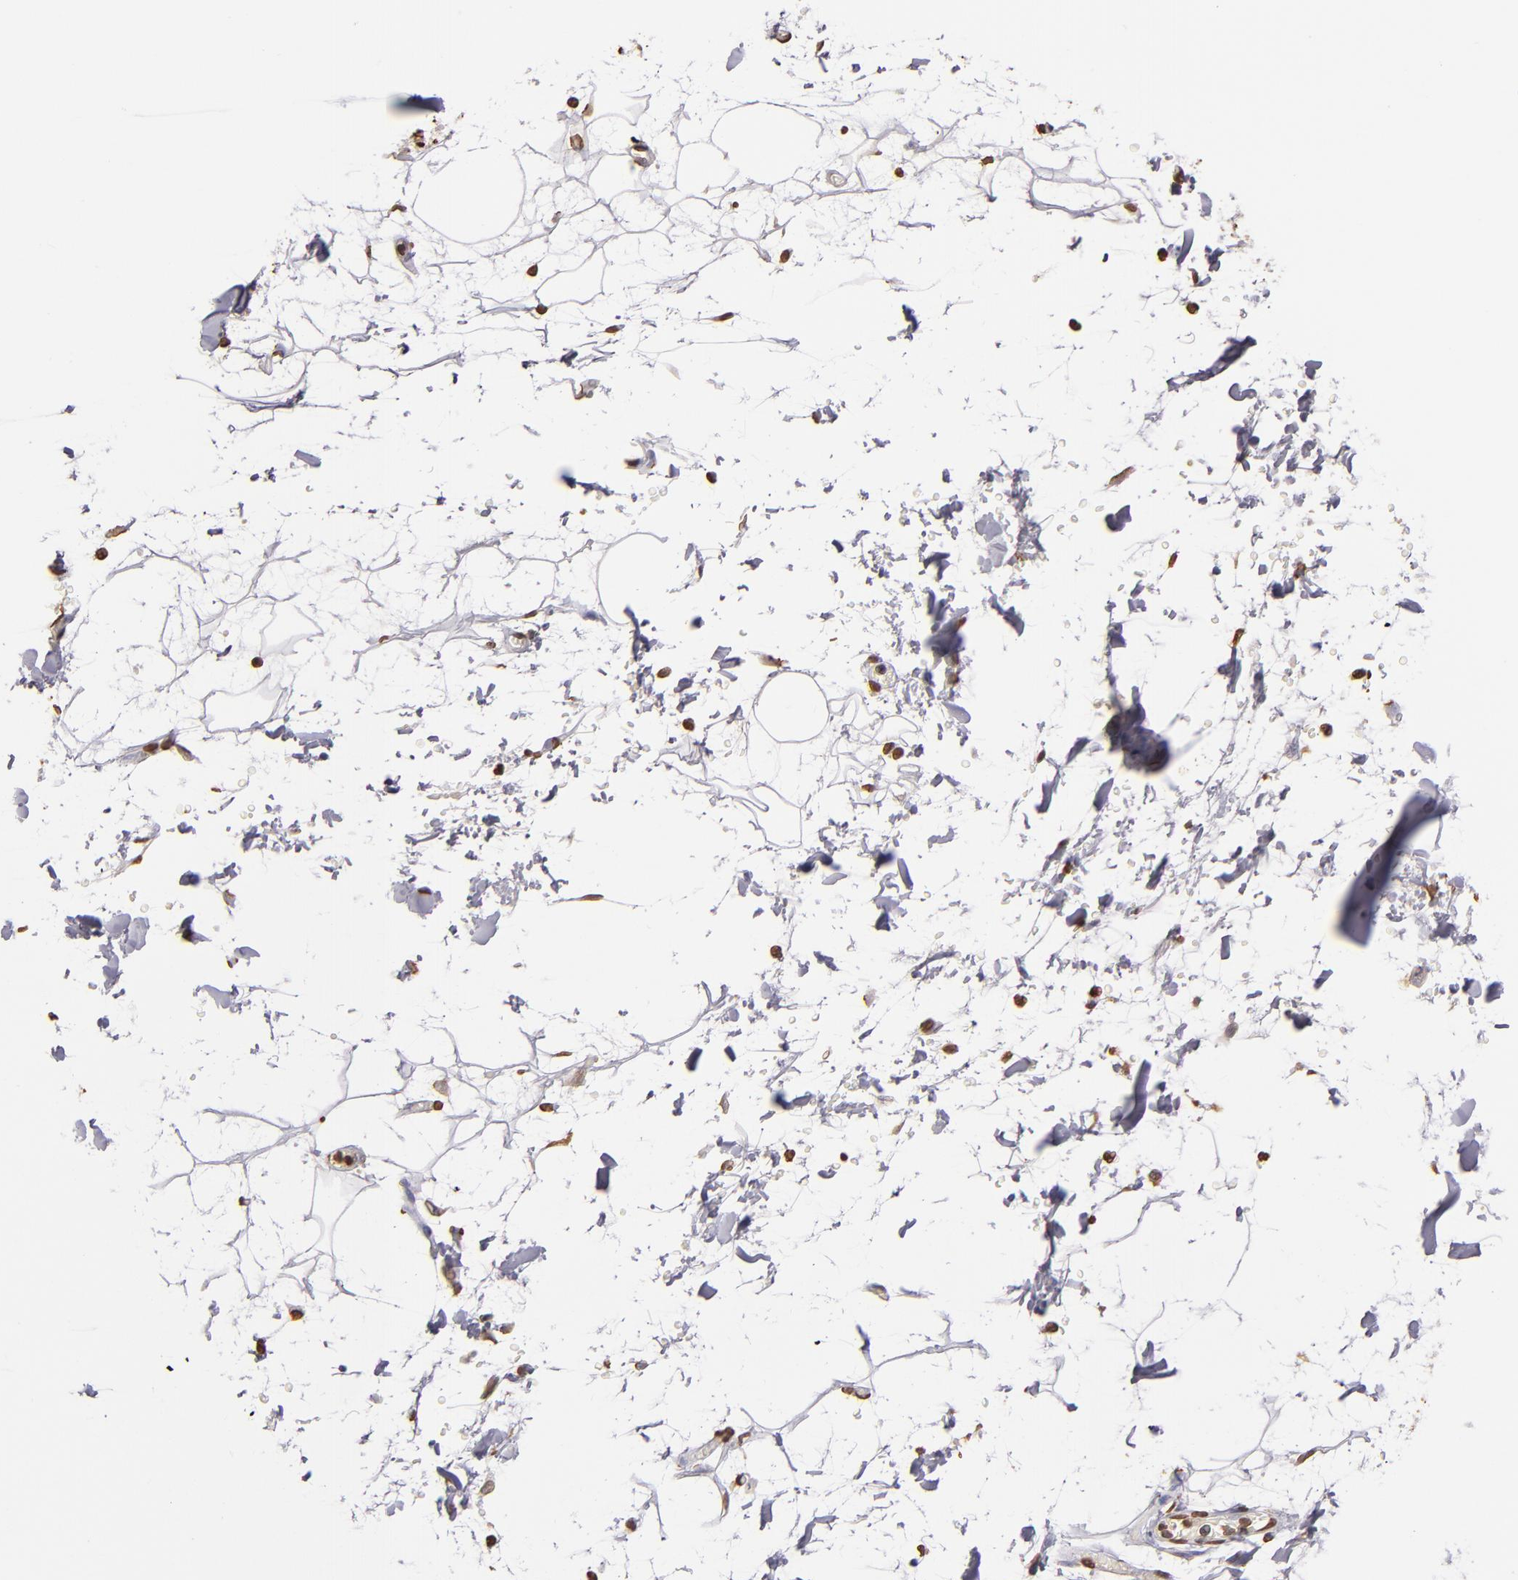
{"staining": {"intensity": "strong", "quantity": ">75%", "location": "nuclear"}, "tissue": "adipose tissue", "cell_type": "Adipocytes", "image_type": "normal", "snomed": [{"axis": "morphology", "description": "Normal tissue, NOS"}, {"axis": "topography", "description": "Soft tissue"}], "caption": "Protein staining of benign adipose tissue shows strong nuclear positivity in approximately >75% of adipocytes. (DAB (3,3'-diaminobenzidine) = brown stain, brightfield microscopy at high magnification).", "gene": "LBX1", "patient": {"sex": "male", "age": 72}}